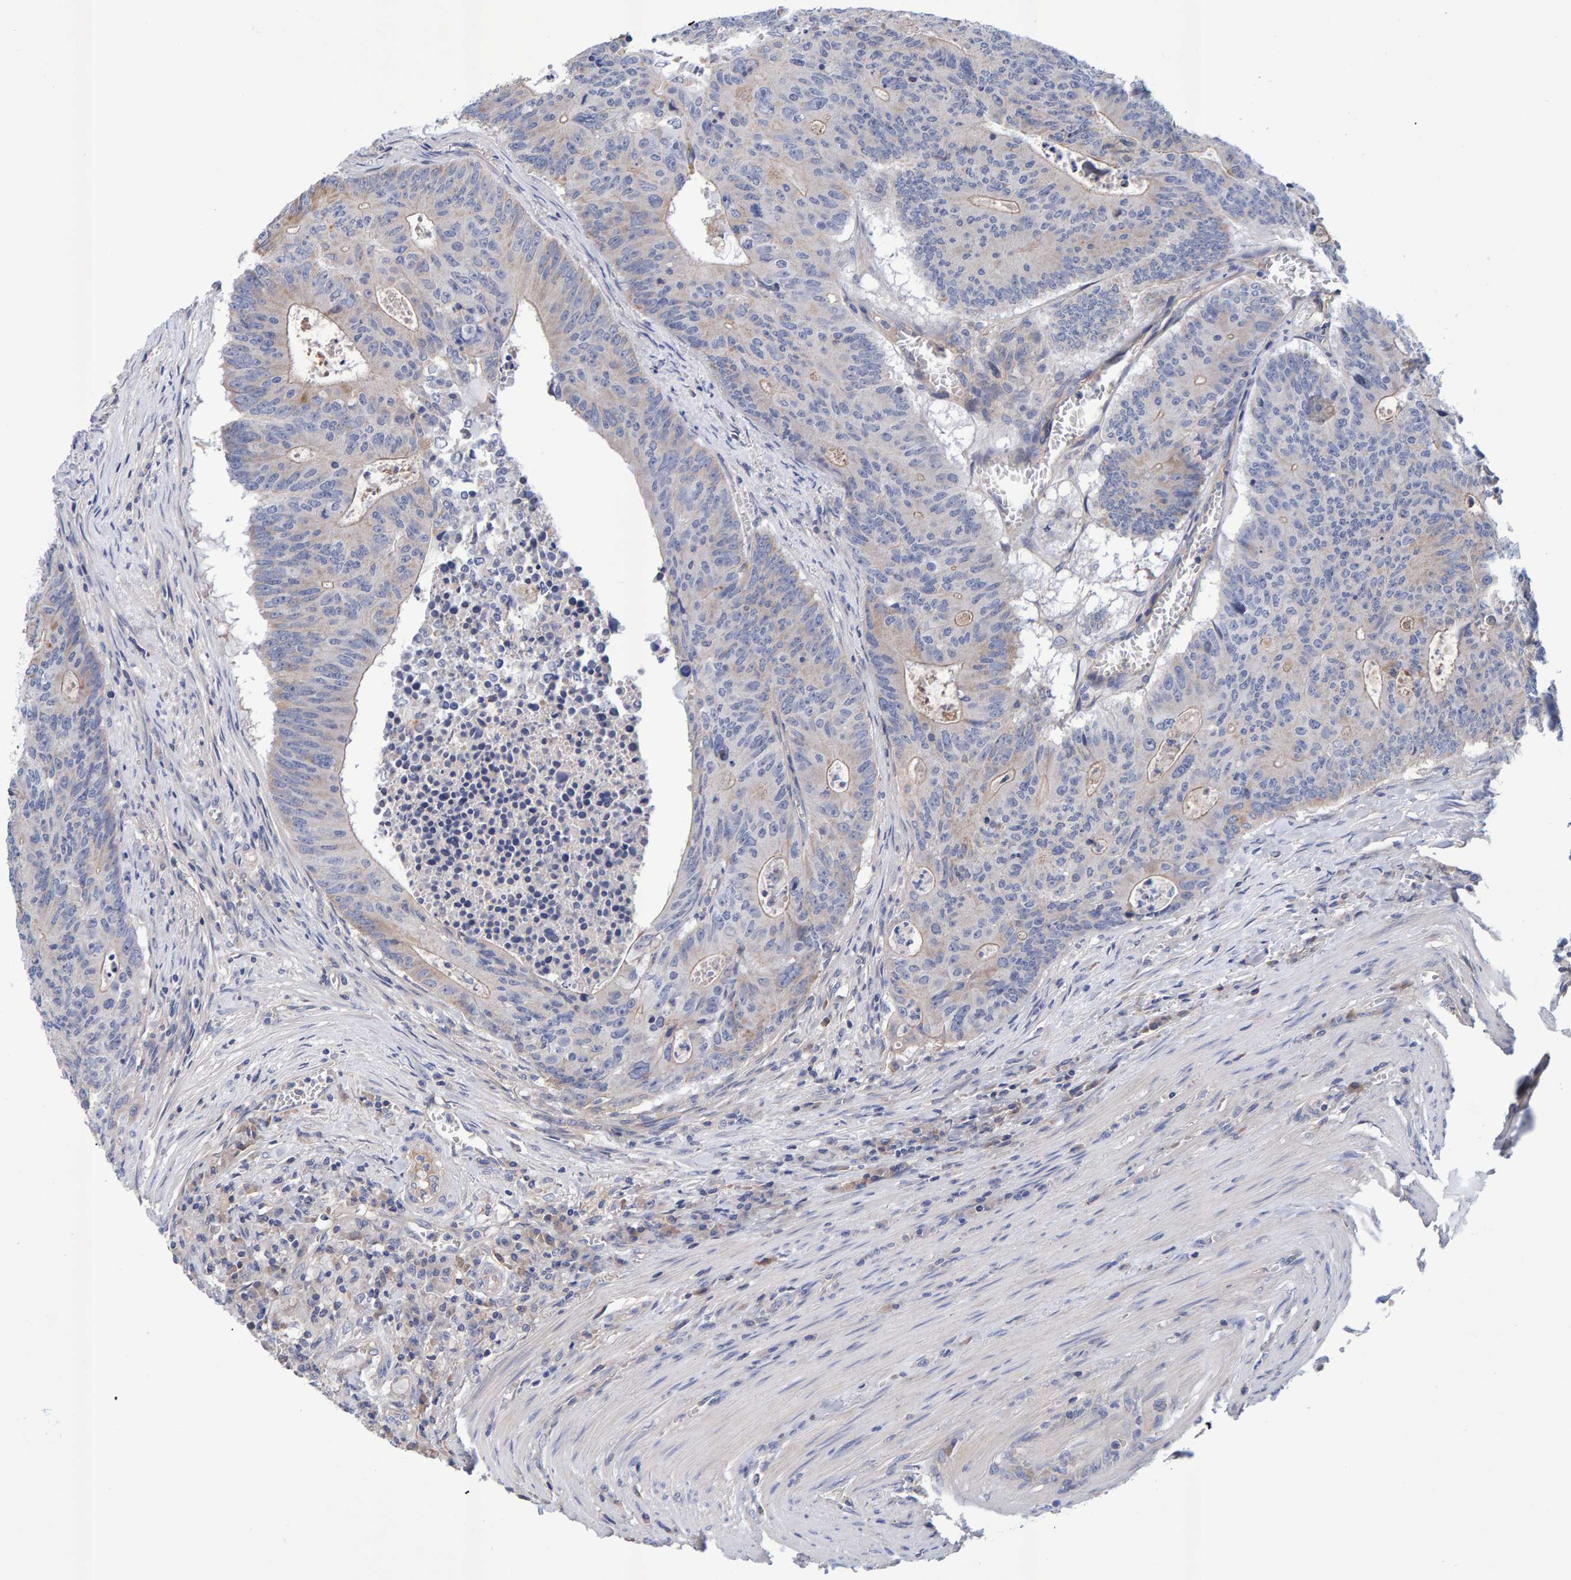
{"staining": {"intensity": "weak", "quantity": "<25%", "location": "cytoplasmic/membranous"}, "tissue": "colorectal cancer", "cell_type": "Tumor cells", "image_type": "cancer", "snomed": [{"axis": "morphology", "description": "Adenocarcinoma, NOS"}, {"axis": "topography", "description": "Colon"}], "caption": "IHC histopathology image of neoplastic tissue: human adenocarcinoma (colorectal) stained with DAB (3,3'-diaminobenzidine) shows no significant protein staining in tumor cells.", "gene": "EFR3A", "patient": {"sex": "male", "age": 87}}